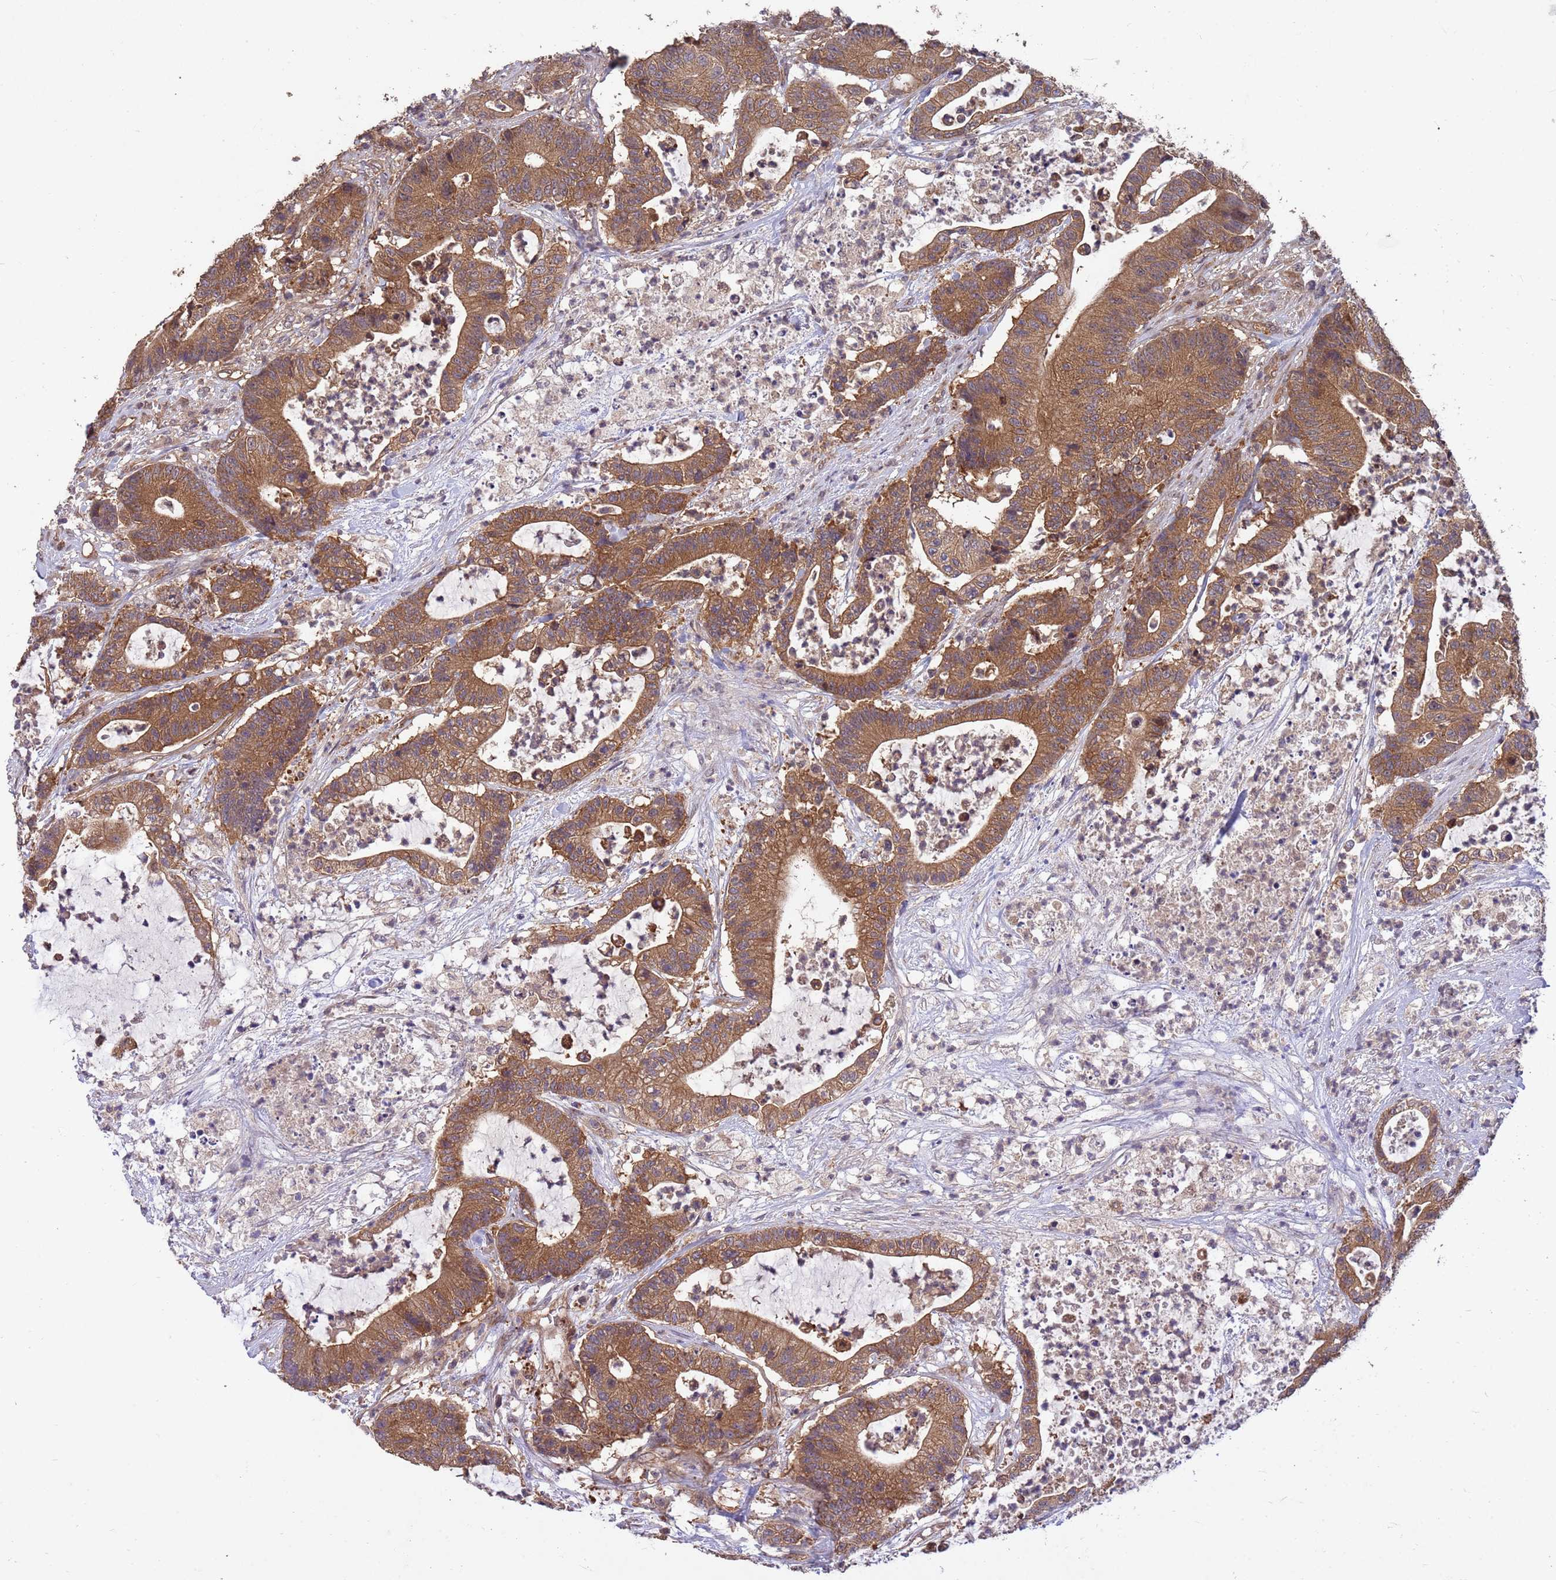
{"staining": {"intensity": "moderate", "quantity": ">75%", "location": "cytoplasmic/membranous"}, "tissue": "colorectal cancer", "cell_type": "Tumor cells", "image_type": "cancer", "snomed": [{"axis": "morphology", "description": "Adenocarcinoma, NOS"}, {"axis": "topography", "description": "Colon"}], "caption": "Moderate cytoplasmic/membranous expression for a protein is seen in about >75% of tumor cells of colorectal cancer (adenocarcinoma) using IHC.", "gene": "PPP2CB", "patient": {"sex": "female", "age": 84}}